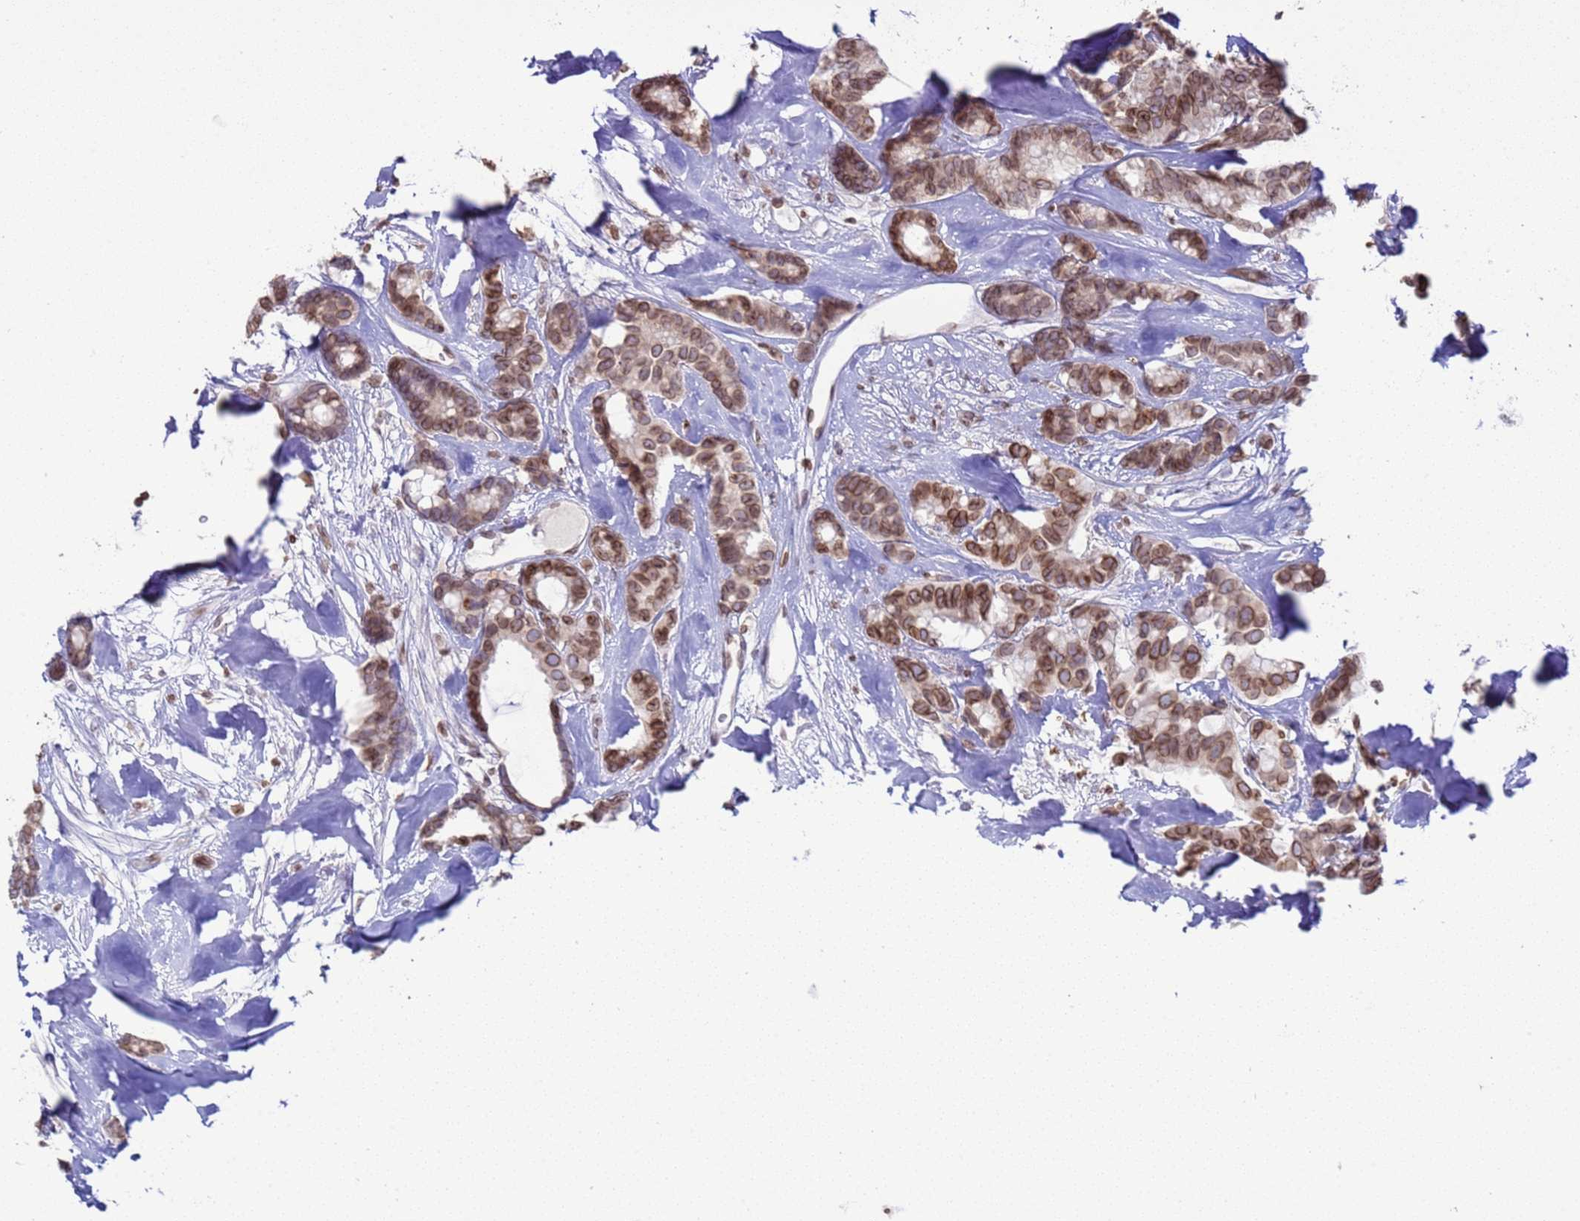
{"staining": {"intensity": "moderate", "quantity": ">75%", "location": "cytoplasmic/membranous,nuclear"}, "tissue": "breast cancer", "cell_type": "Tumor cells", "image_type": "cancer", "snomed": [{"axis": "morphology", "description": "Duct carcinoma"}, {"axis": "topography", "description": "Breast"}], "caption": "Immunohistochemical staining of breast invasive ductal carcinoma demonstrates moderate cytoplasmic/membranous and nuclear protein positivity in approximately >75% of tumor cells.", "gene": "DHX37", "patient": {"sex": "female", "age": 87}}